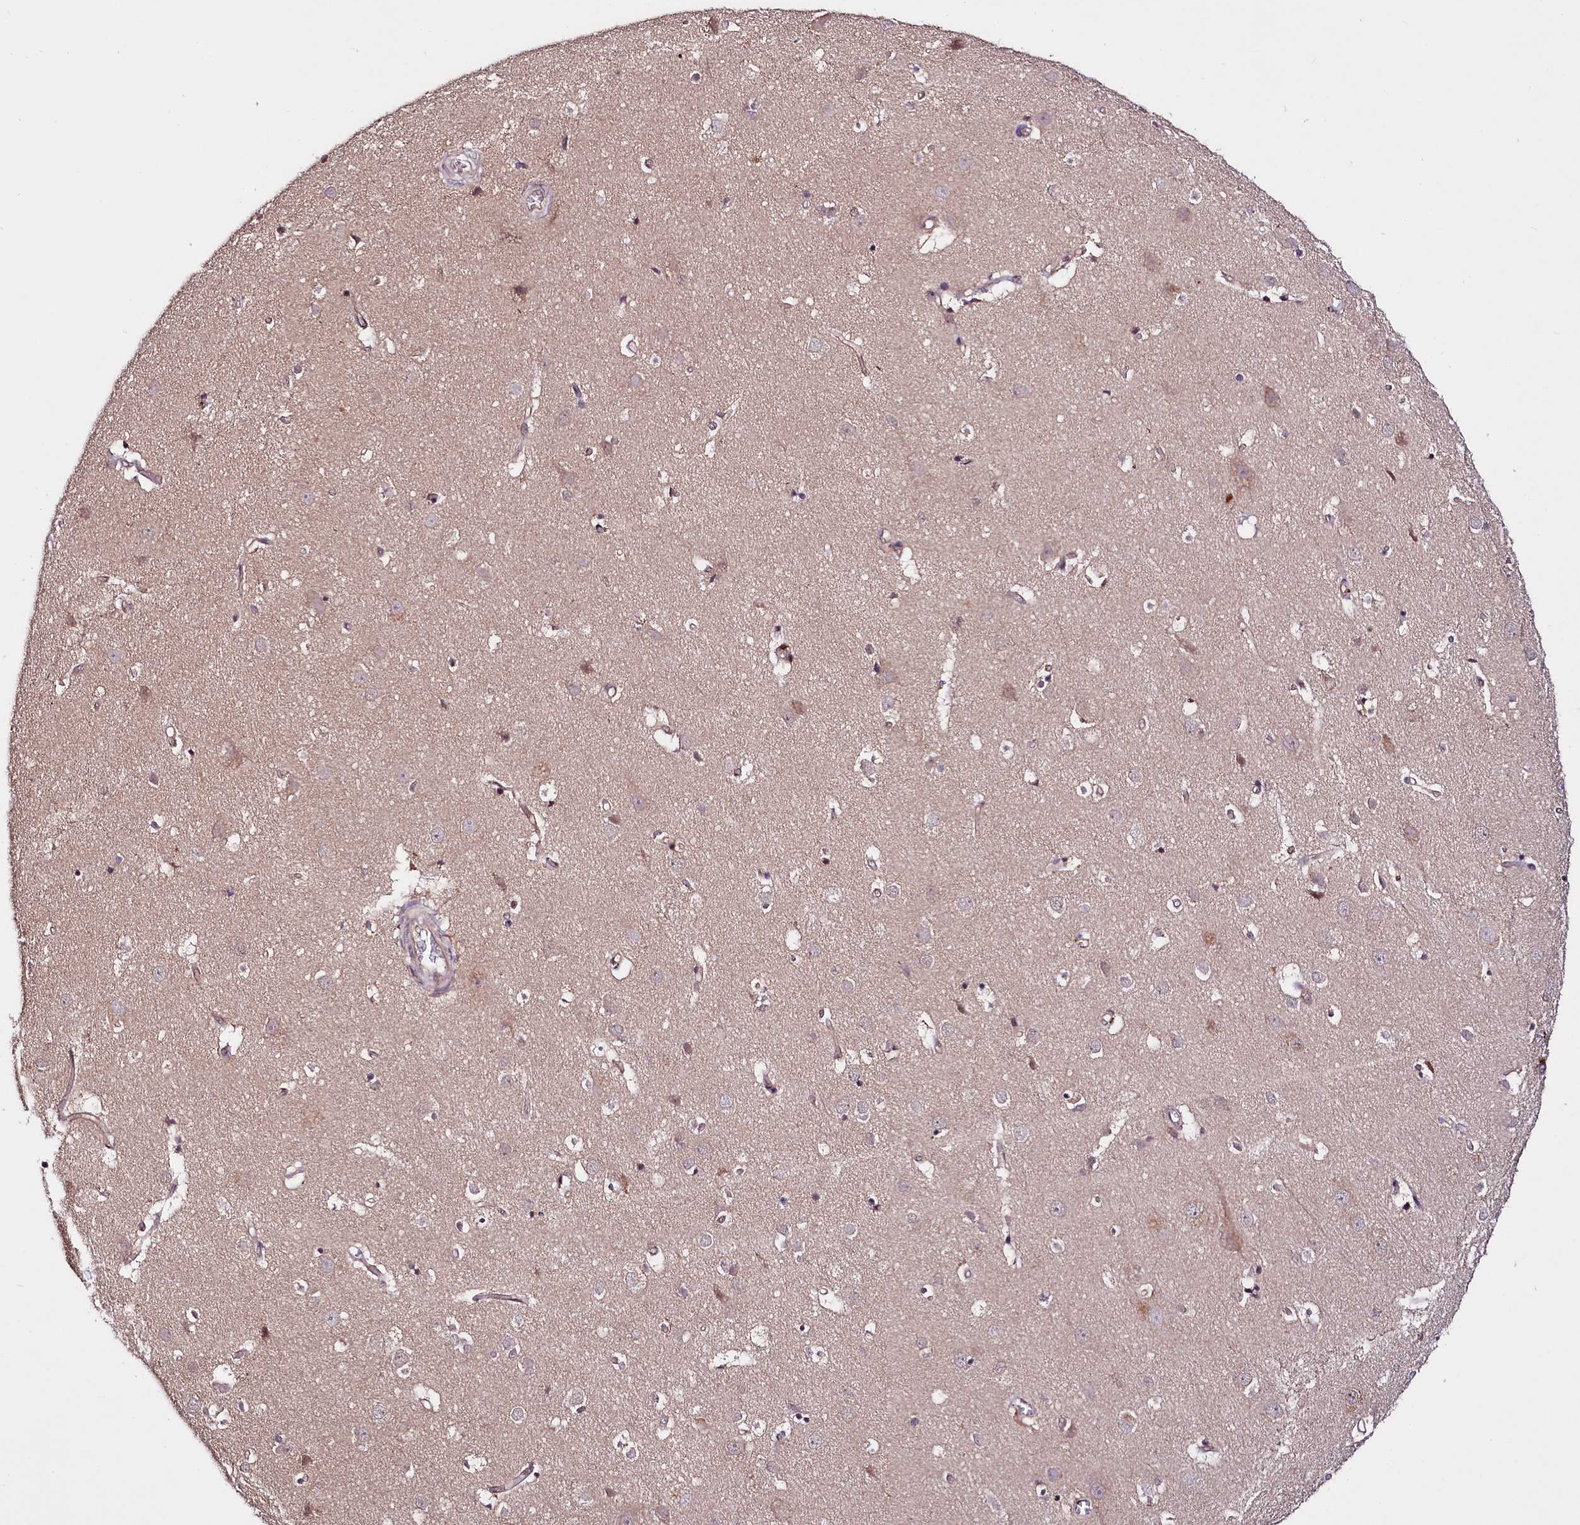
{"staining": {"intensity": "moderate", "quantity": ">75%", "location": "cytoplasmic/membranous"}, "tissue": "cerebral cortex", "cell_type": "Endothelial cells", "image_type": "normal", "snomed": [{"axis": "morphology", "description": "Normal tissue, NOS"}, {"axis": "topography", "description": "Cerebral cortex"}], "caption": "Immunohistochemistry photomicrograph of normal cerebral cortex: cerebral cortex stained using IHC reveals medium levels of moderate protein expression localized specifically in the cytoplasmic/membranous of endothelial cells, appearing as a cytoplasmic/membranous brown color.", "gene": "TAFAZZIN", "patient": {"sex": "male", "age": 54}}